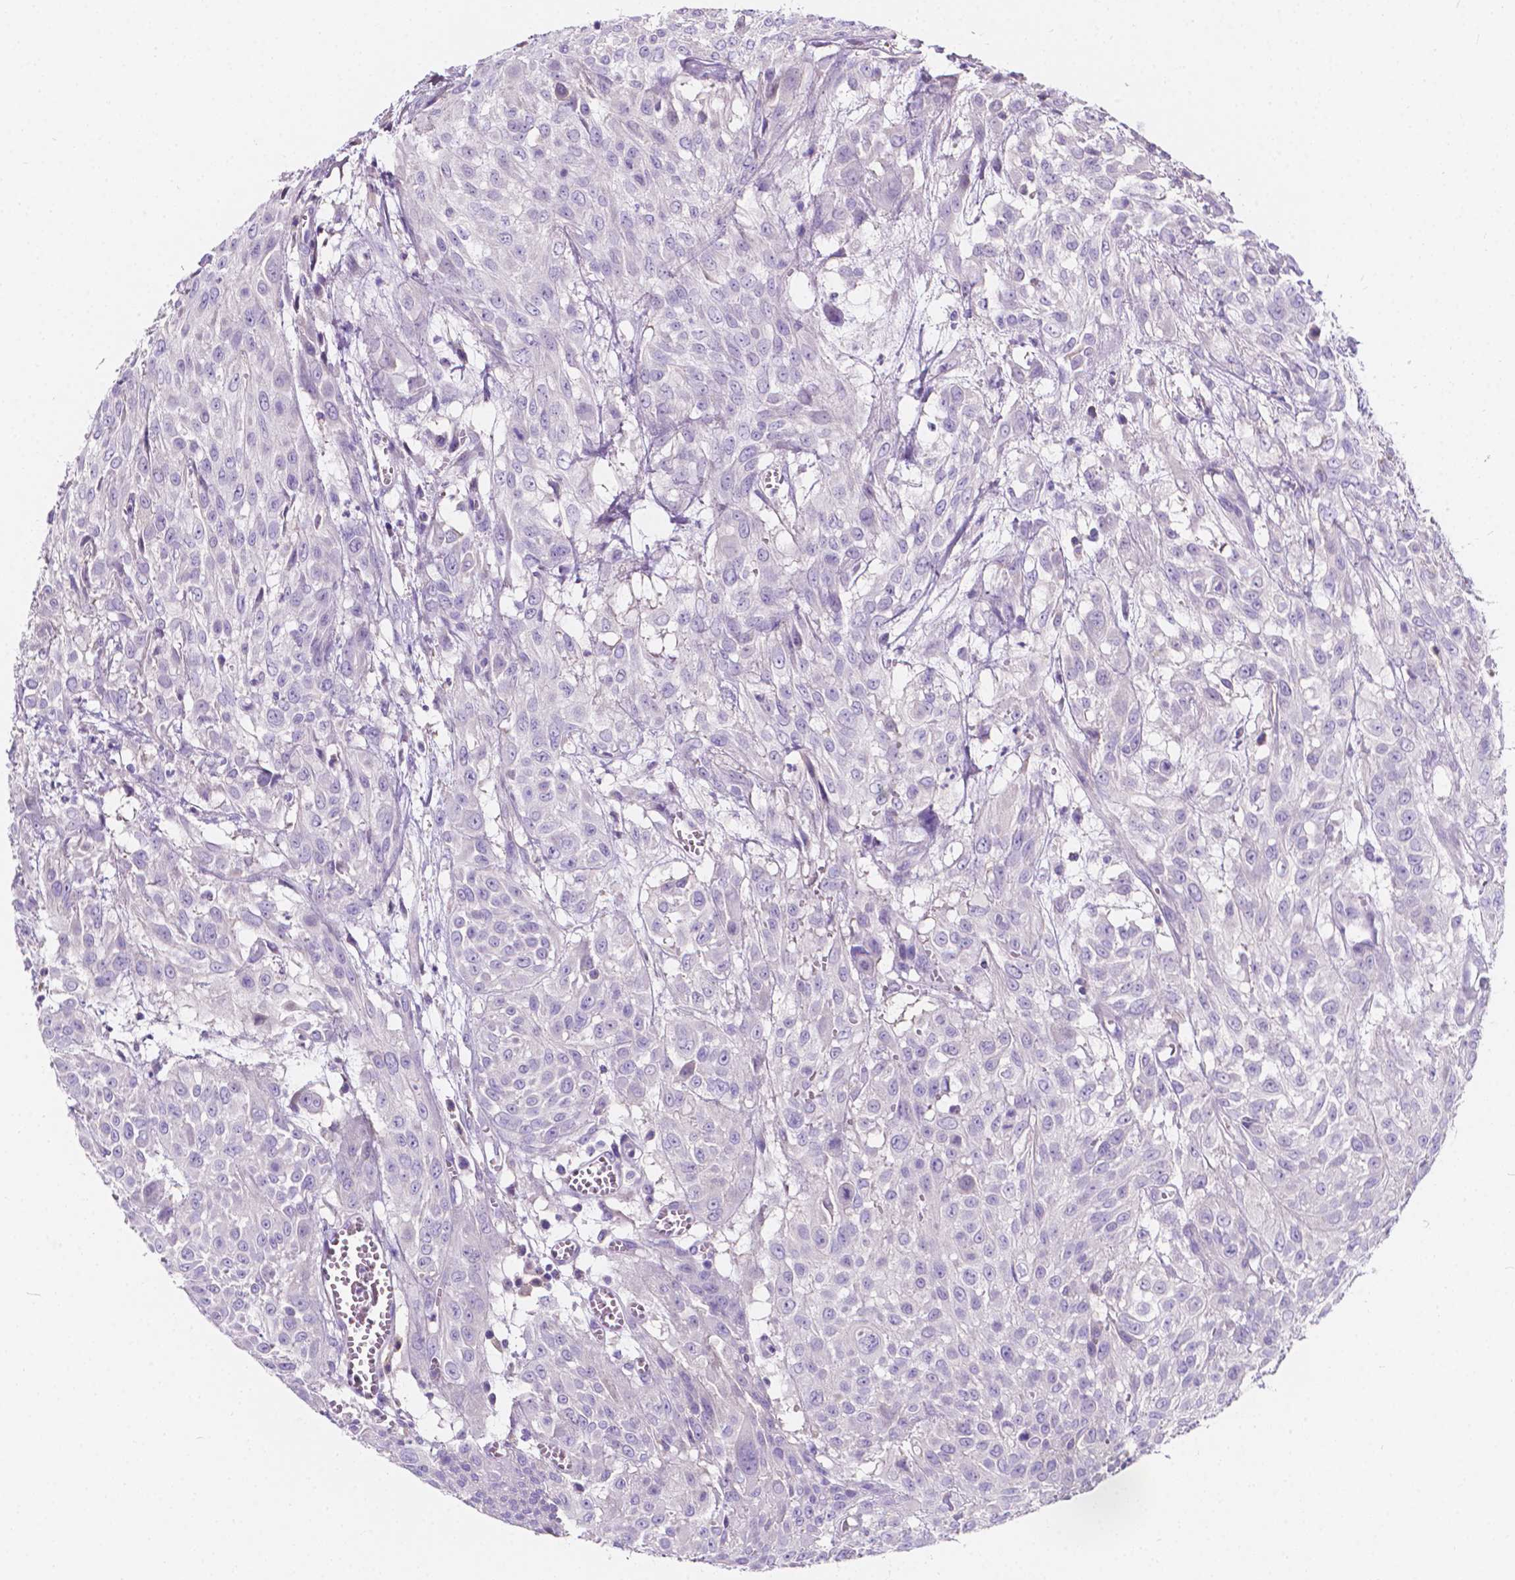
{"staining": {"intensity": "negative", "quantity": "none", "location": "none"}, "tissue": "urothelial cancer", "cell_type": "Tumor cells", "image_type": "cancer", "snomed": [{"axis": "morphology", "description": "Urothelial carcinoma, High grade"}, {"axis": "topography", "description": "Urinary bladder"}], "caption": "Micrograph shows no significant protein expression in tumor cells of urothelial cancer.", "gene": "CLSTN2", "patient": {"sex": "male", "age": 57}}